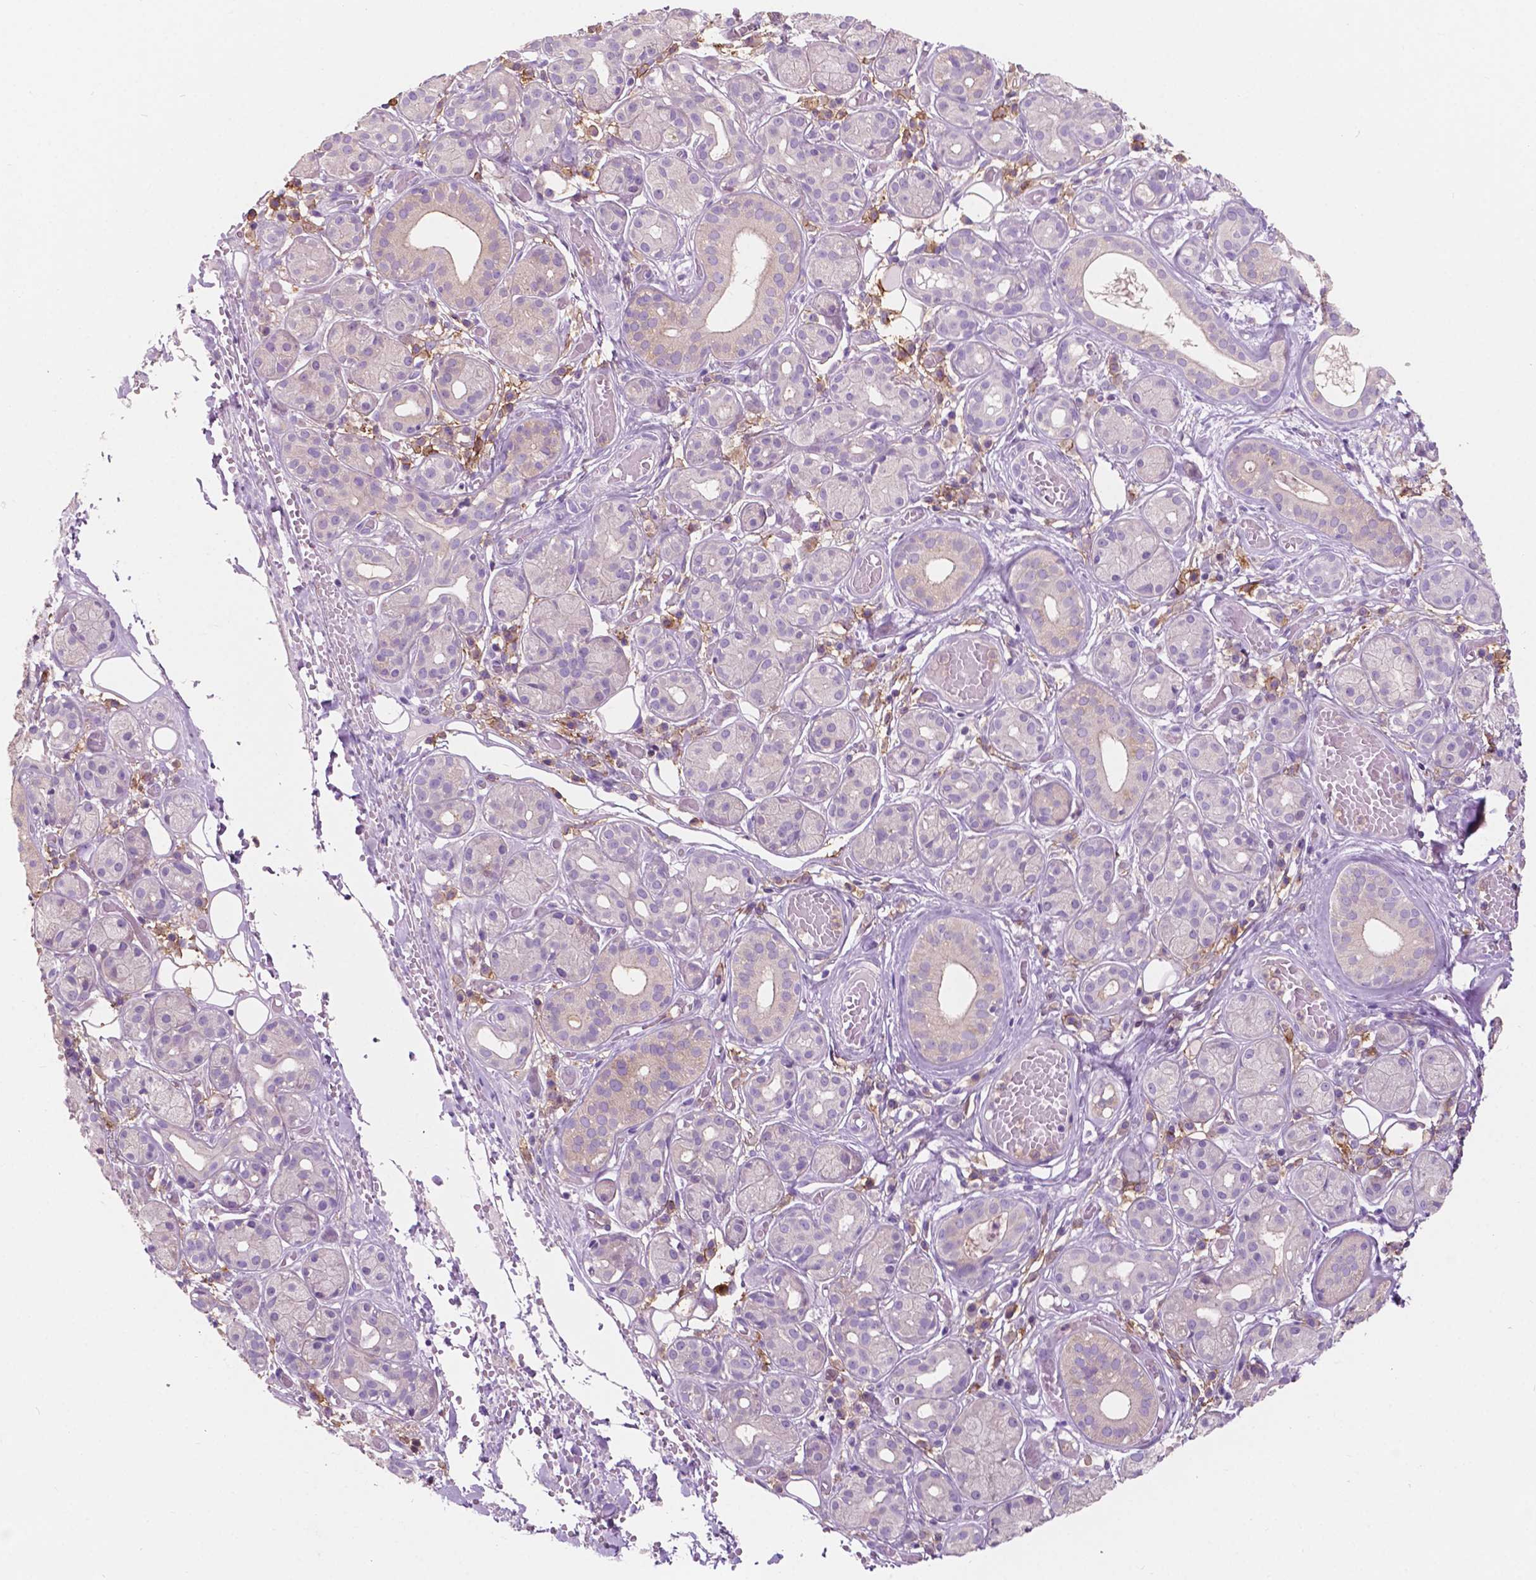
{"staining": {"intensity": "negative", "quantity": "none", "location": "none"}, "tissue": "salivary gland", "cell_type": "Glandular cells", "image_type": "normal", "snomed": [{"axis": "morphology", "description": "Normal tissue, NOS"}, {"axis": "topography", "description": "Salivary gland"}, {"axis": "topography", "description": "Peripheral nerve tissue"}], "caption": "A high-resolution histopathology image shows immunohistochemistry (IHC) staining of normal salivary gland, which shows no significant positivity in glandular cells.", "gene": "SEMA4A", "patient": {"sex": "male", "age": 71}}